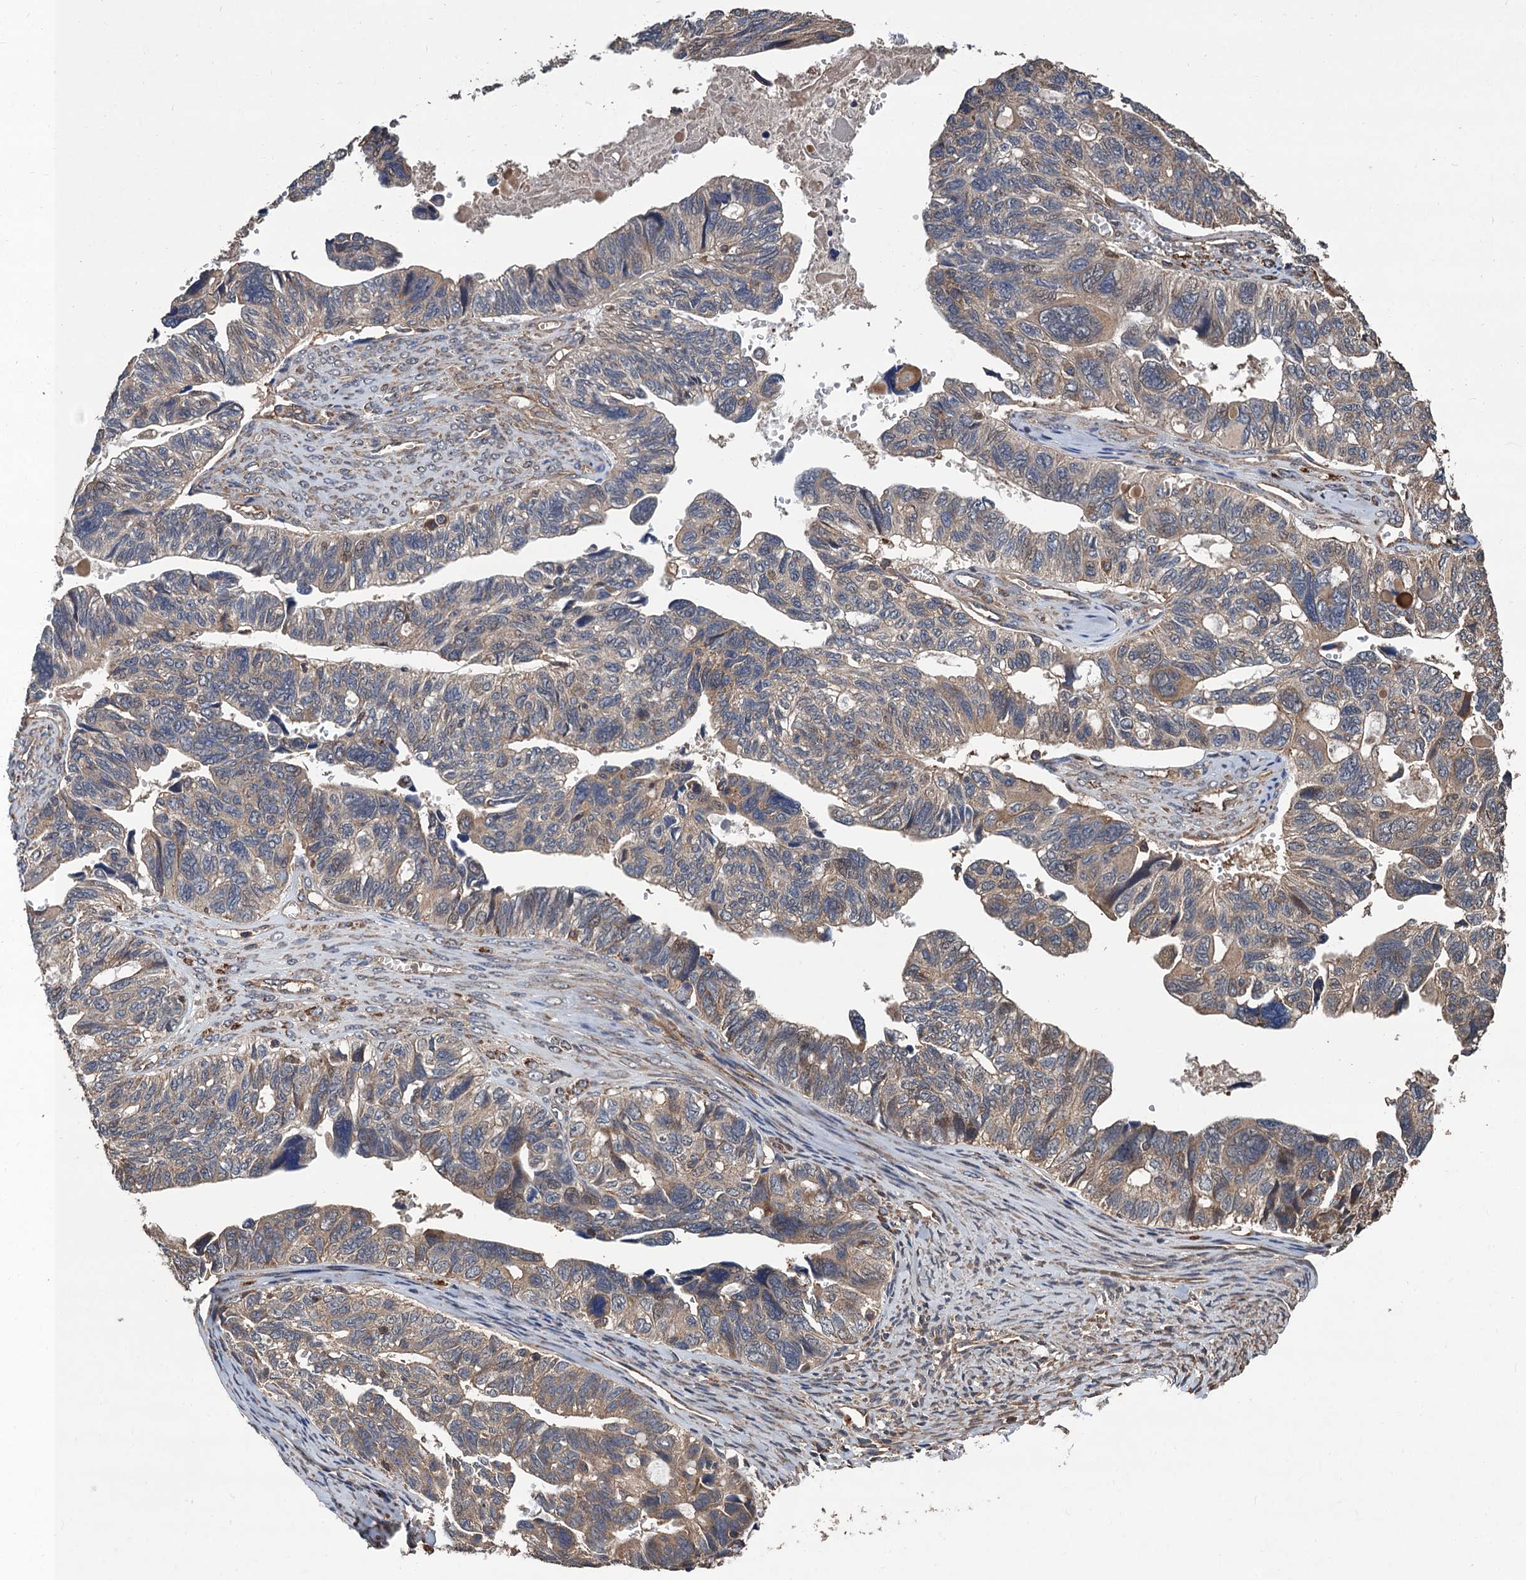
{"staining": {"intensity": "weak", "quantity": ">75%", "location": "cytoplasmic/membranous"}, "tissue": "ovarian cancer", "cell_type": "Tumor cells", "image_type": "cancer", "snomed": [{"axis": "morphology", "description": "Cystadenocarcinoma, serous, NOS"}, {"axis": "topography", "description": "Ovary"}], "caption": "There is low levels of weak cytoplasmic/membranous staining in tumor cells of ovarian serous cystadenocarcinoma, as demonstrated by immunohistochemical staining (brown color).", "gene": "PPP4R1", "patient": {"sex": "female", "age": 79}}